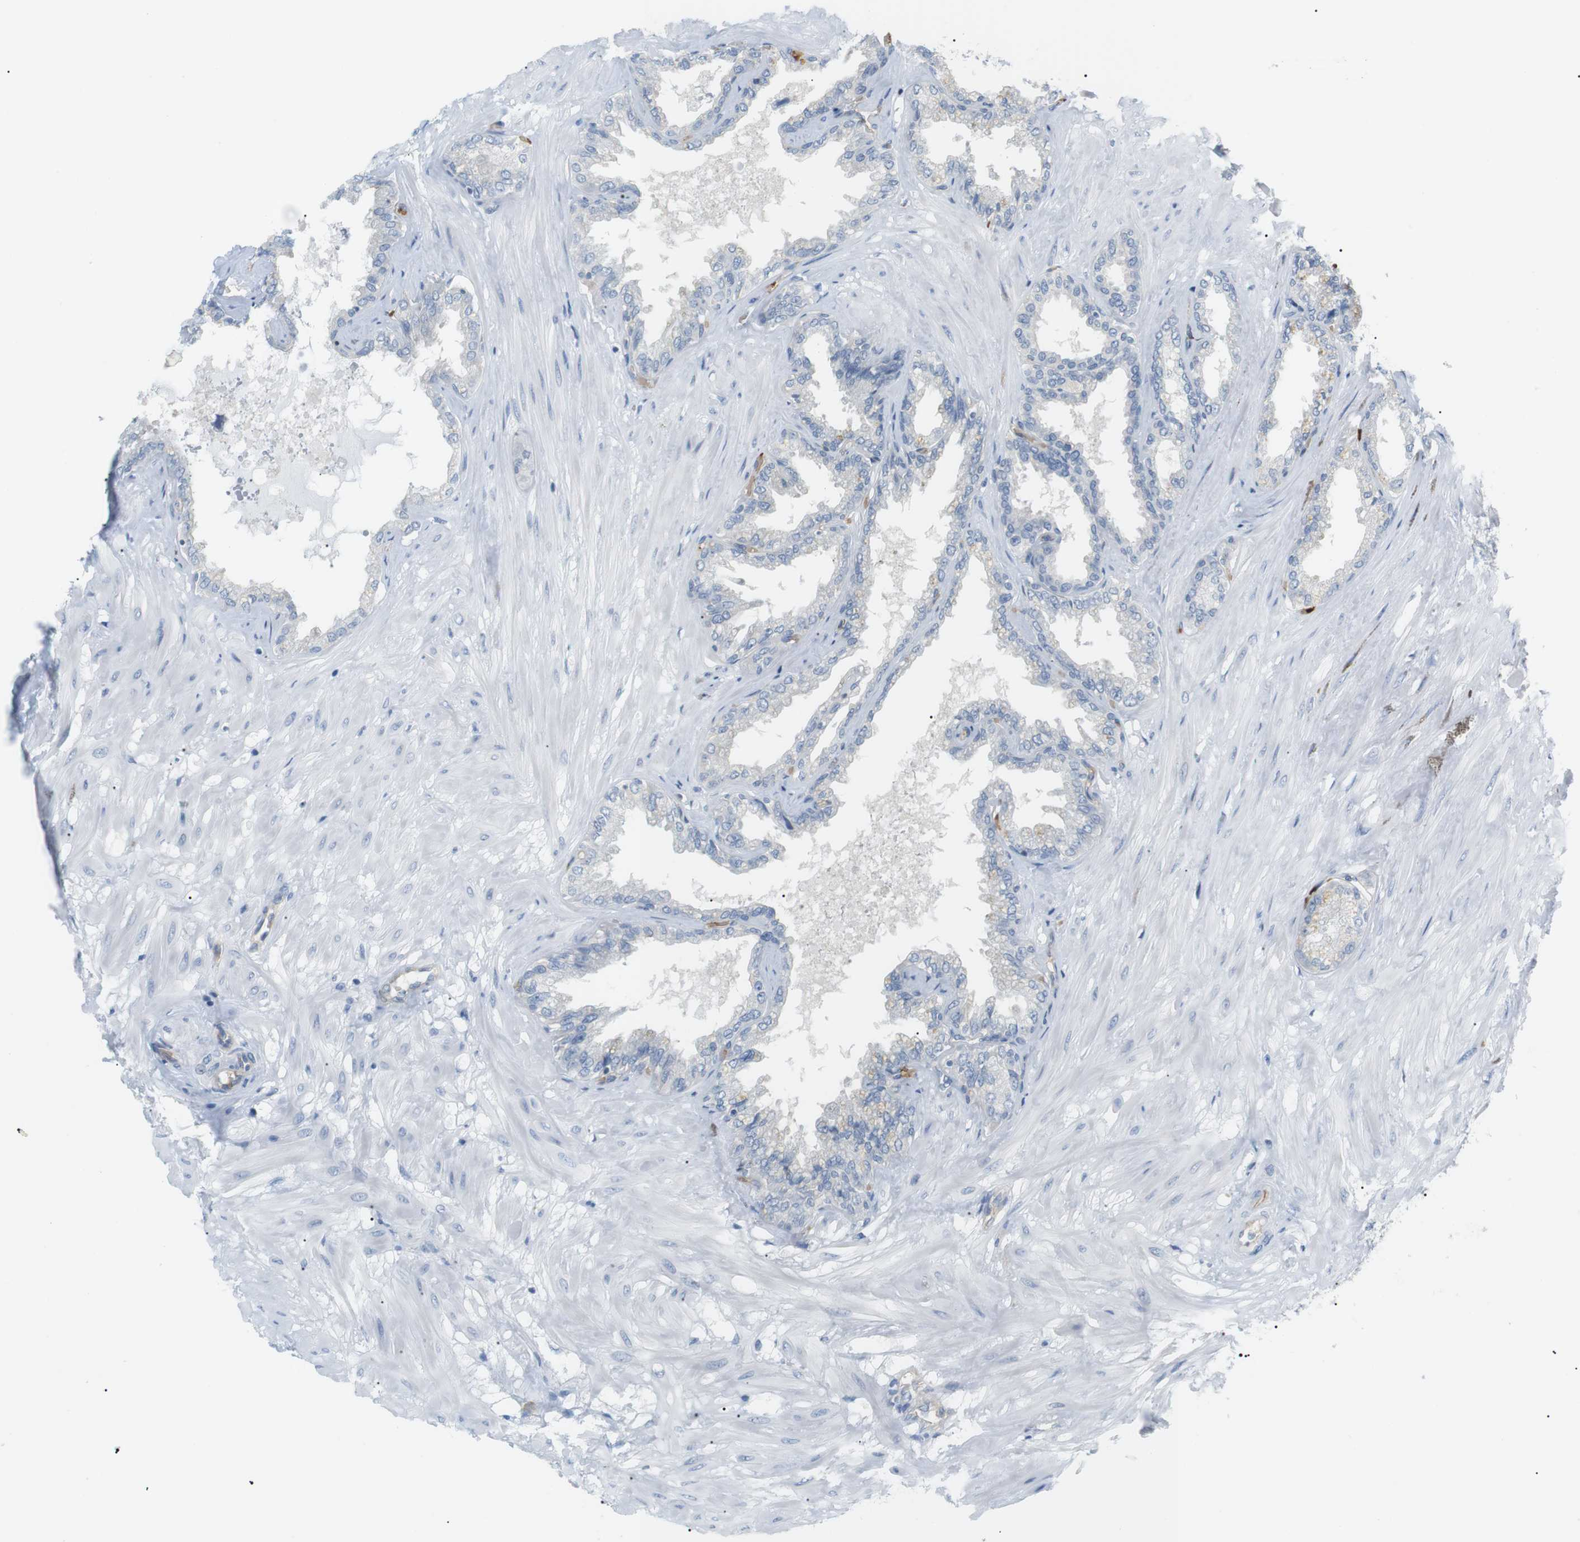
{"staining": {"intensity": "weak", "quantity": "<25%", "location": "cytoplasmic/membranous"}, "tissue": "seminal vesicle", "cell_type": "Glandular cells", "image_type": "normal", "snomed": [{"axis": "morphology", "description": "Normal tissue, NOS"}, {"axis": "topography", "description": "Seminal veicle"}], "caption": "A photomicrograph of seminal vesicle stained for a protein reveals no brown staining in glandular cells.", "gene": "ADCY10", "patient": {"sex": "male", "age": 46}}